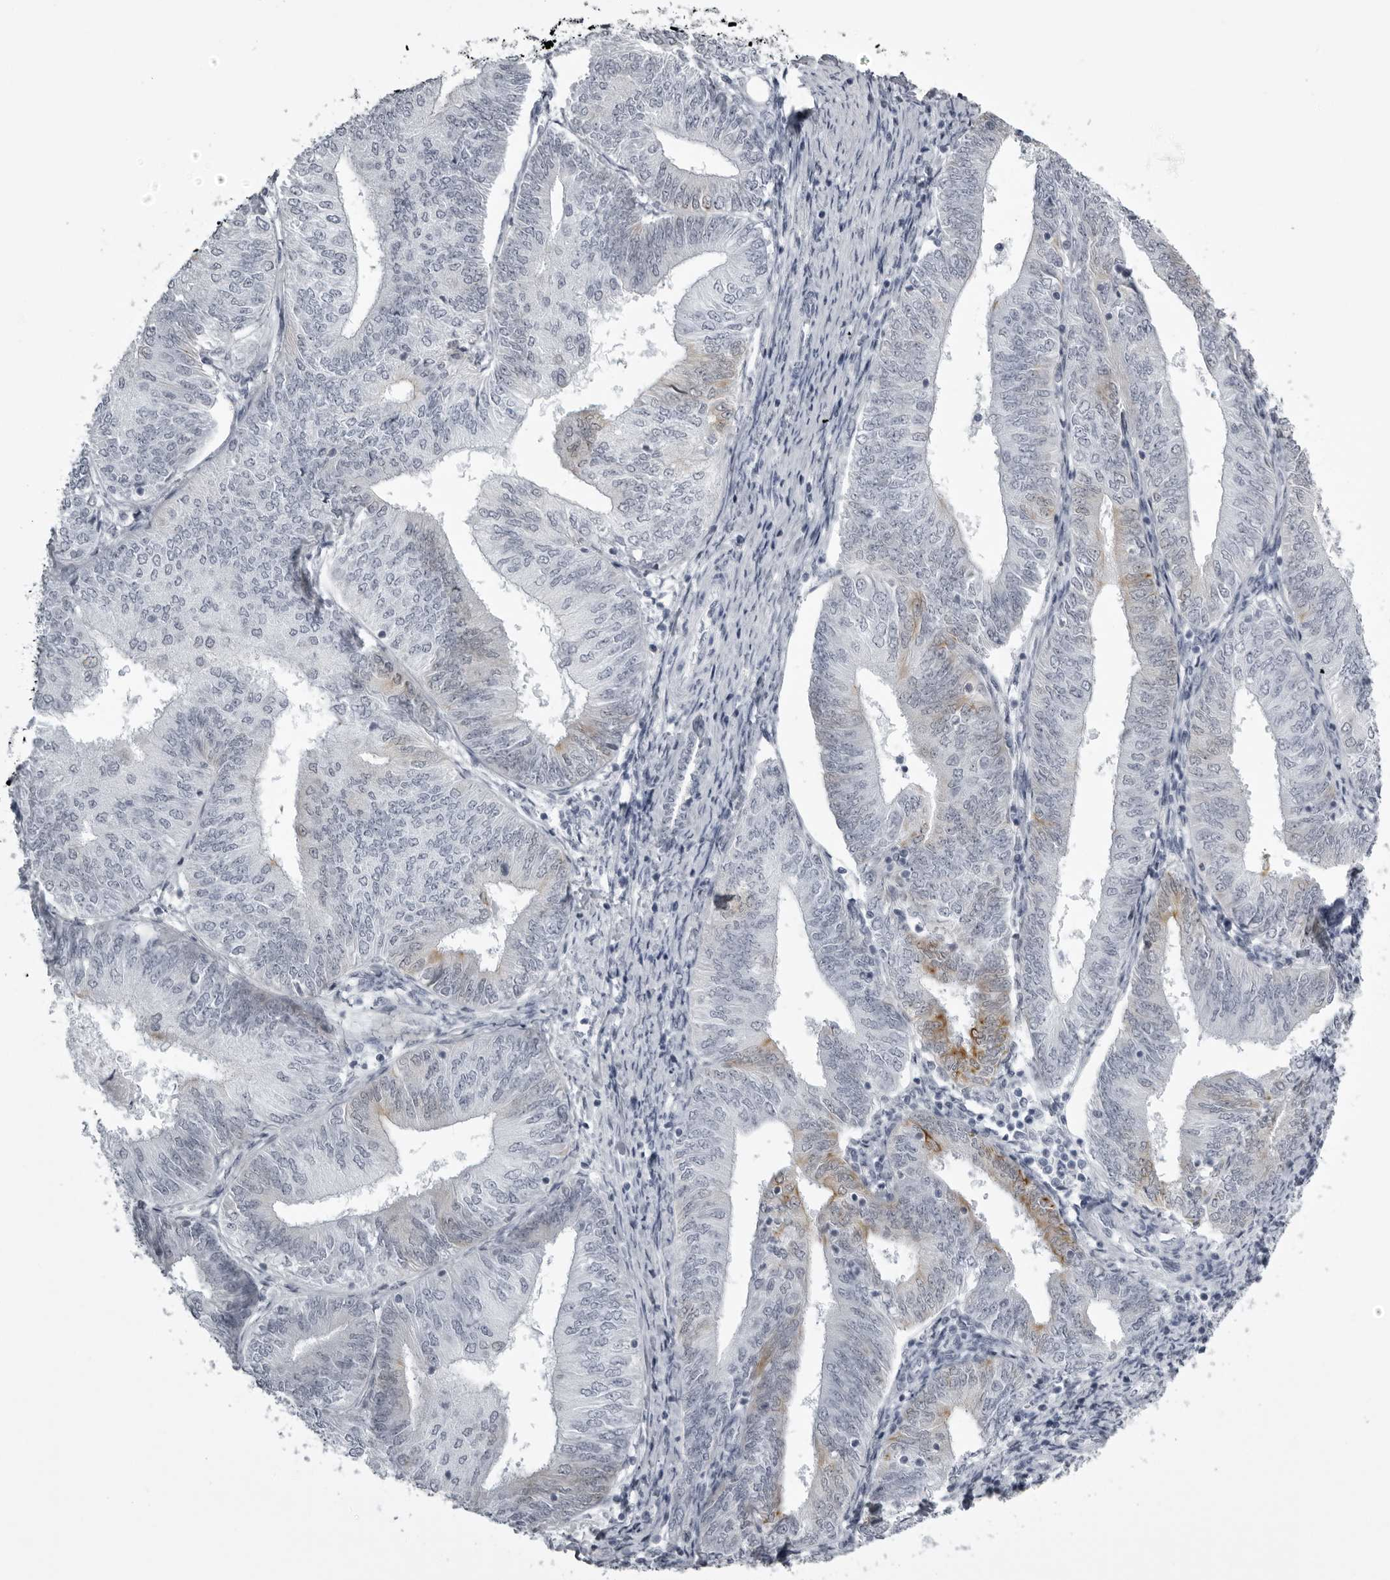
{"staining": {"intensity": "moderate", "quantity": "<25%", "location": "cytoplasmic/membranous"}, "tissue": "endometrial cancer", "cell_type": "Tumor cells", "image_type": "cancer", "snomed": [{"axis": "morphology", "description": "Adenocarcinoma, NOS"}, {"axis": "topography", "description": "Endometrium"}], "caption": "Endometrial cancer stained with a protein marker displays moderate staining in tumor cells.", "gene": "UROD", "patient": {"sex": "female", "age": 58}}